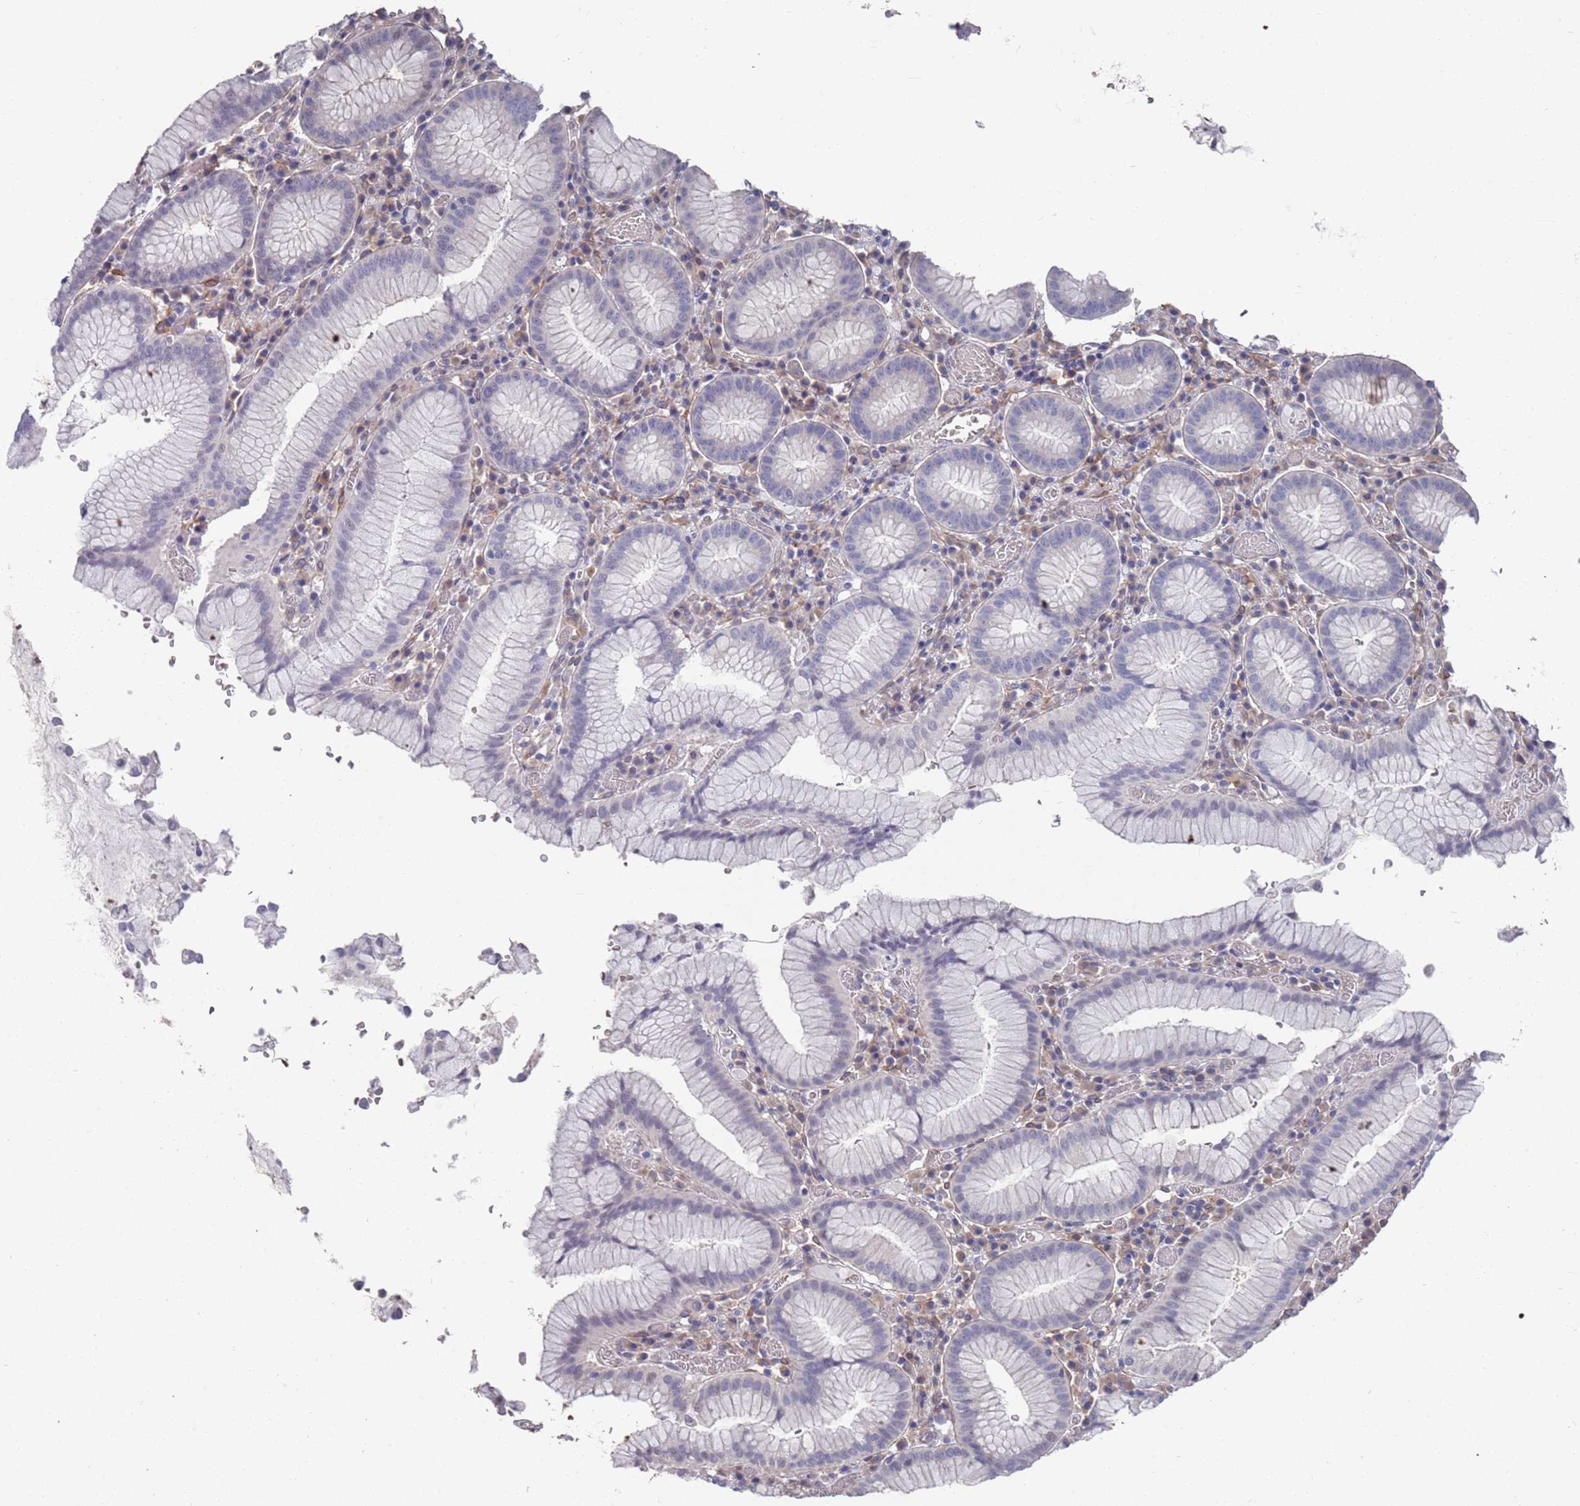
{"staining": {"intensity": "negative", "quantity": "none", "location": "none"}, "tissue": "stomach", "cell_type": "Glandular cells", "image_type": "normal", "snomed": [{"axis": "morphology", "description": "Normal tissue, NOS"}, {"axis": "topography", "description": "Stomach"}], "caption": "Human stomach stained for a protein using IHC exhibits no staining in glandular cells.", "gene": "ANK2", "patient": {"sex": "male", "age": 55}}